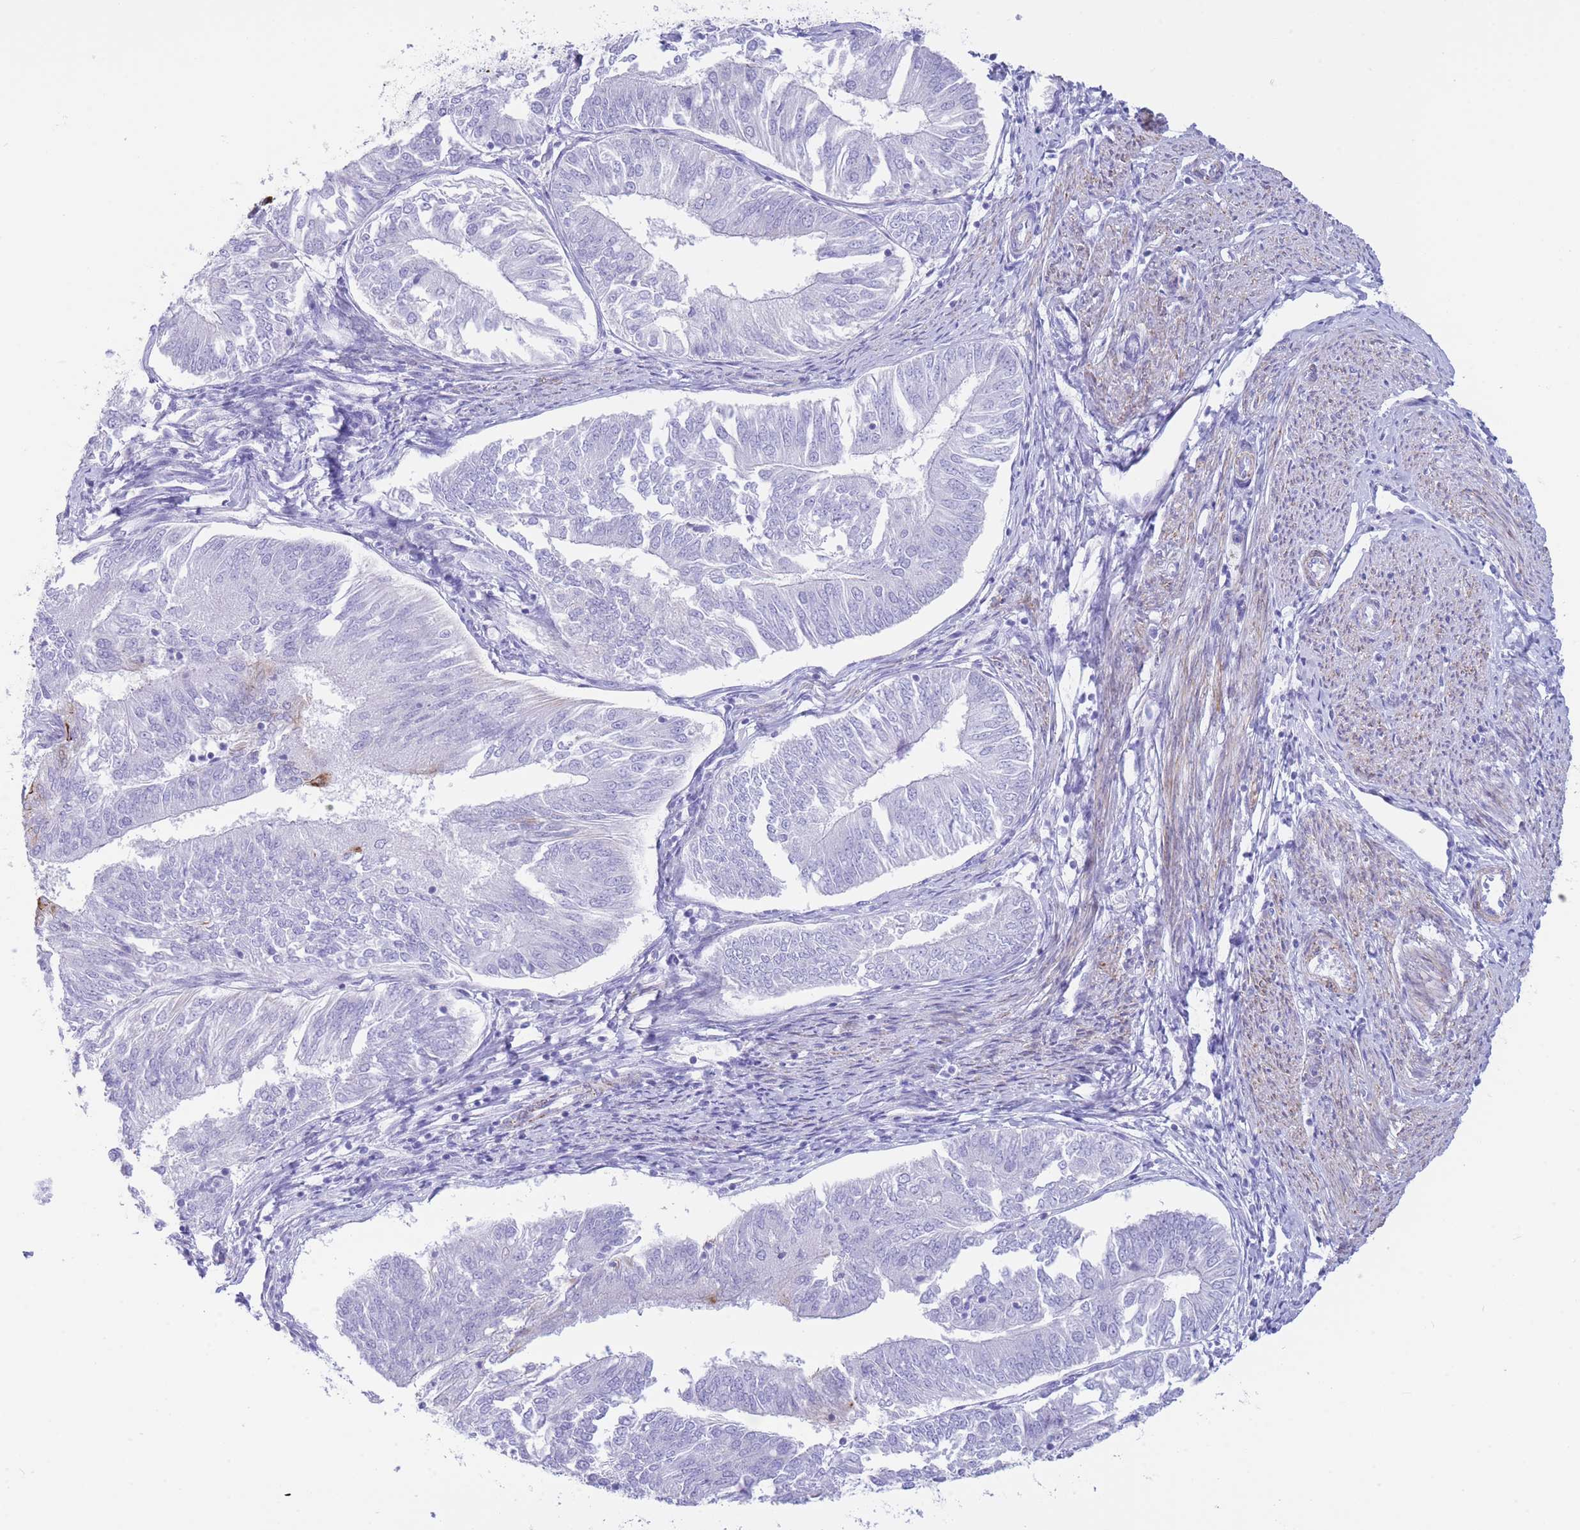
{"staining": {"intensity": "negative", "quantity": "none", "location": "none"}, "tissue": "endometrial cancer", "cell_type": "Tumor cells", "image_type": "cancer", "snomed": [{"axis": "morphology", "description": "Adenocarcinoma, NOS"}, {"axis": "topography", "description": "Endometrium"}], "caption": "Tumor cells show no significant protein staining in endometrial cancer (adenocarcinoma). (Immunohistochemistry (ihc), brightfield microscopy, high magnification).", "gene": "VWA8", "patient": {"sex": "female", "age": 58}}